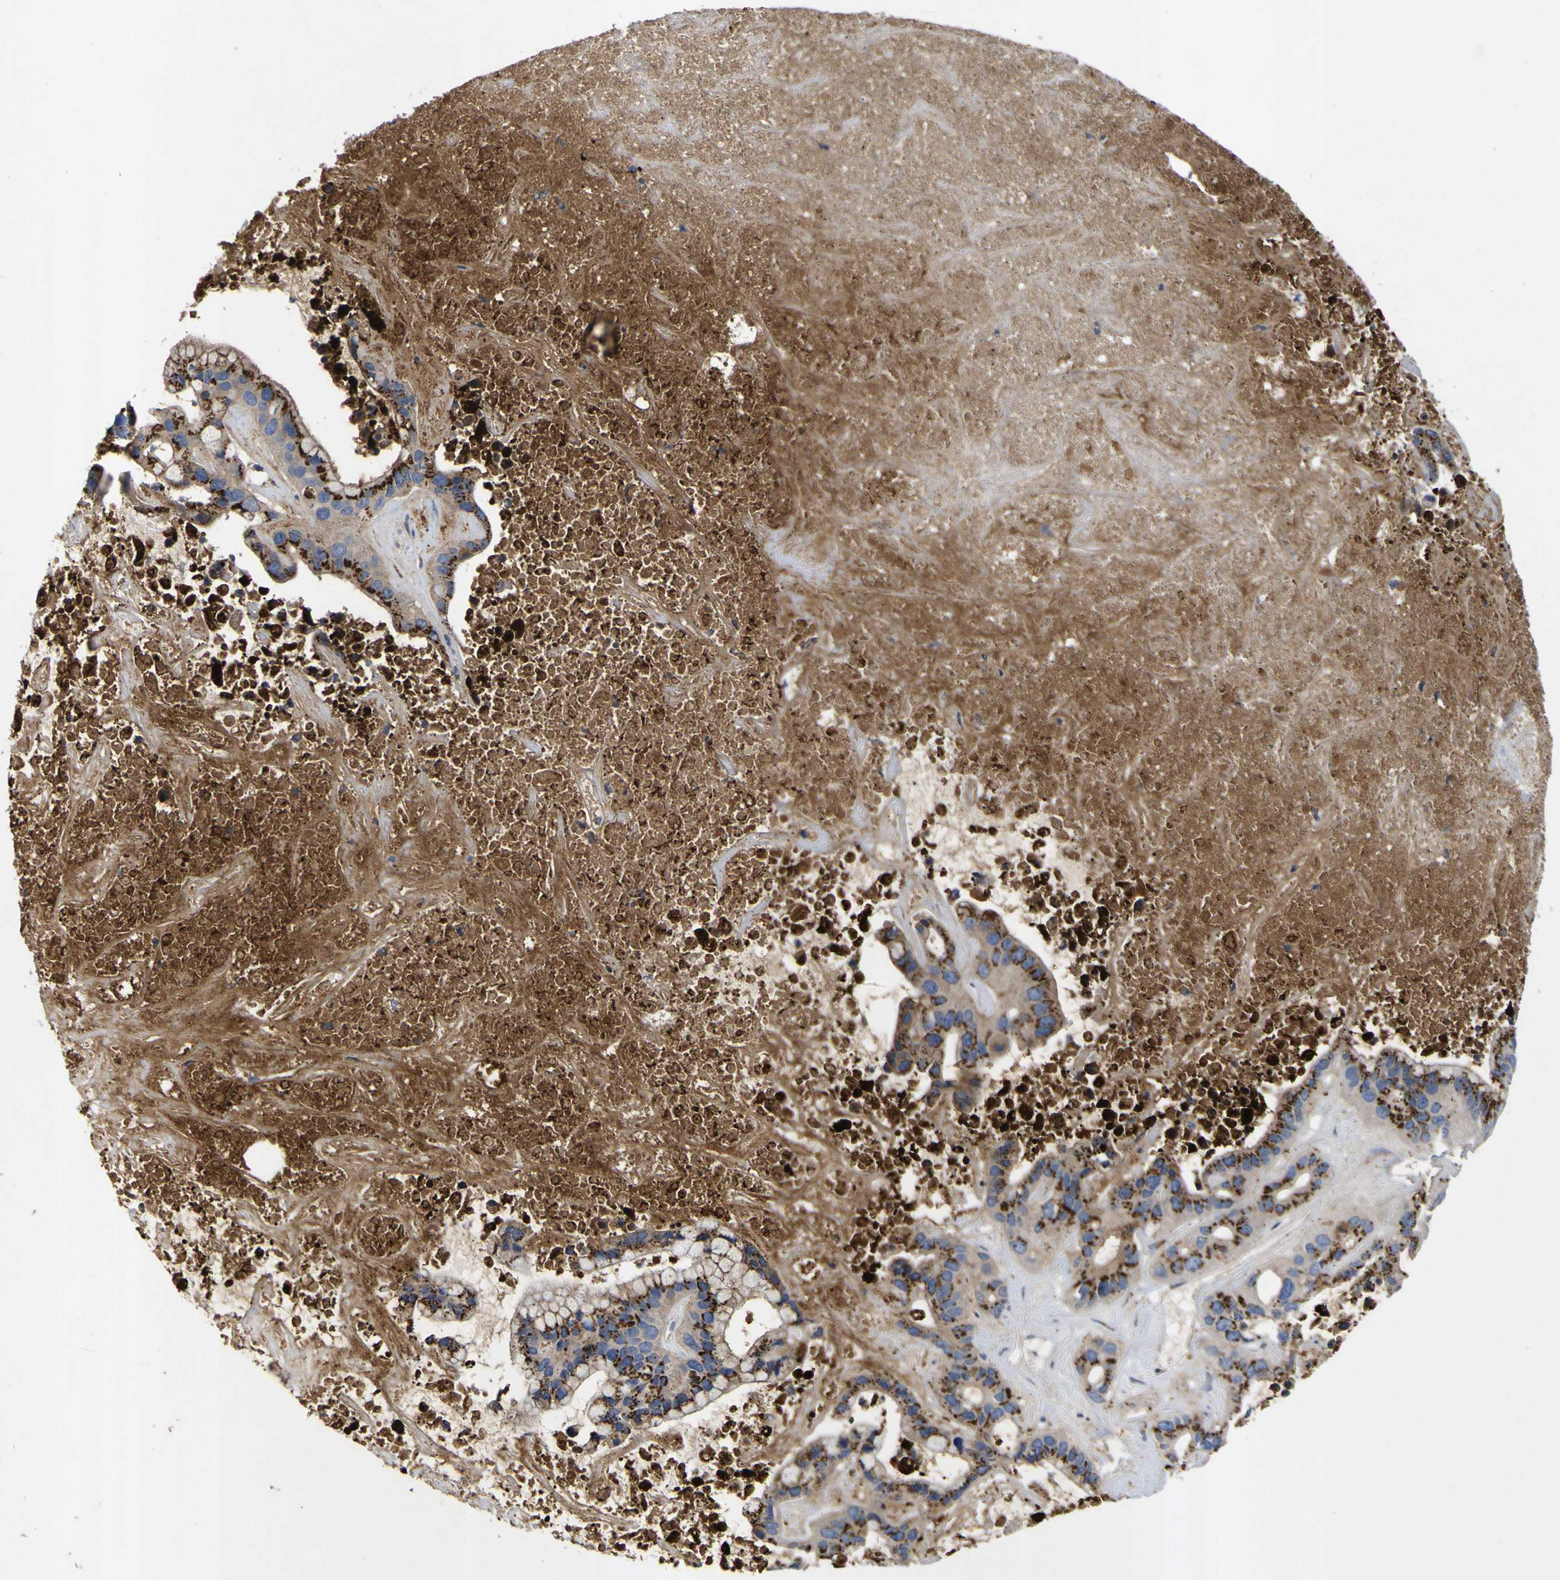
{"staining": {"intensity": "strong", "quantity": ">75%", "location": "cytoplasmic/membranous"}, "tissue": "liver cancer", "cell_type": "Tumor cells", "image_type": "cancer", "snomed": [{"axis": "morphology", "description": "Cholangiocarcinoma"}, {"axis": "topography", "description": "Liver"}], "caption": "Liver cancer (cholangiocarcinoma) stained with a protein marker displays strong staining in tumor cells.", "gene": "COA1", "patient": {"sex": "female", "age": 65}}